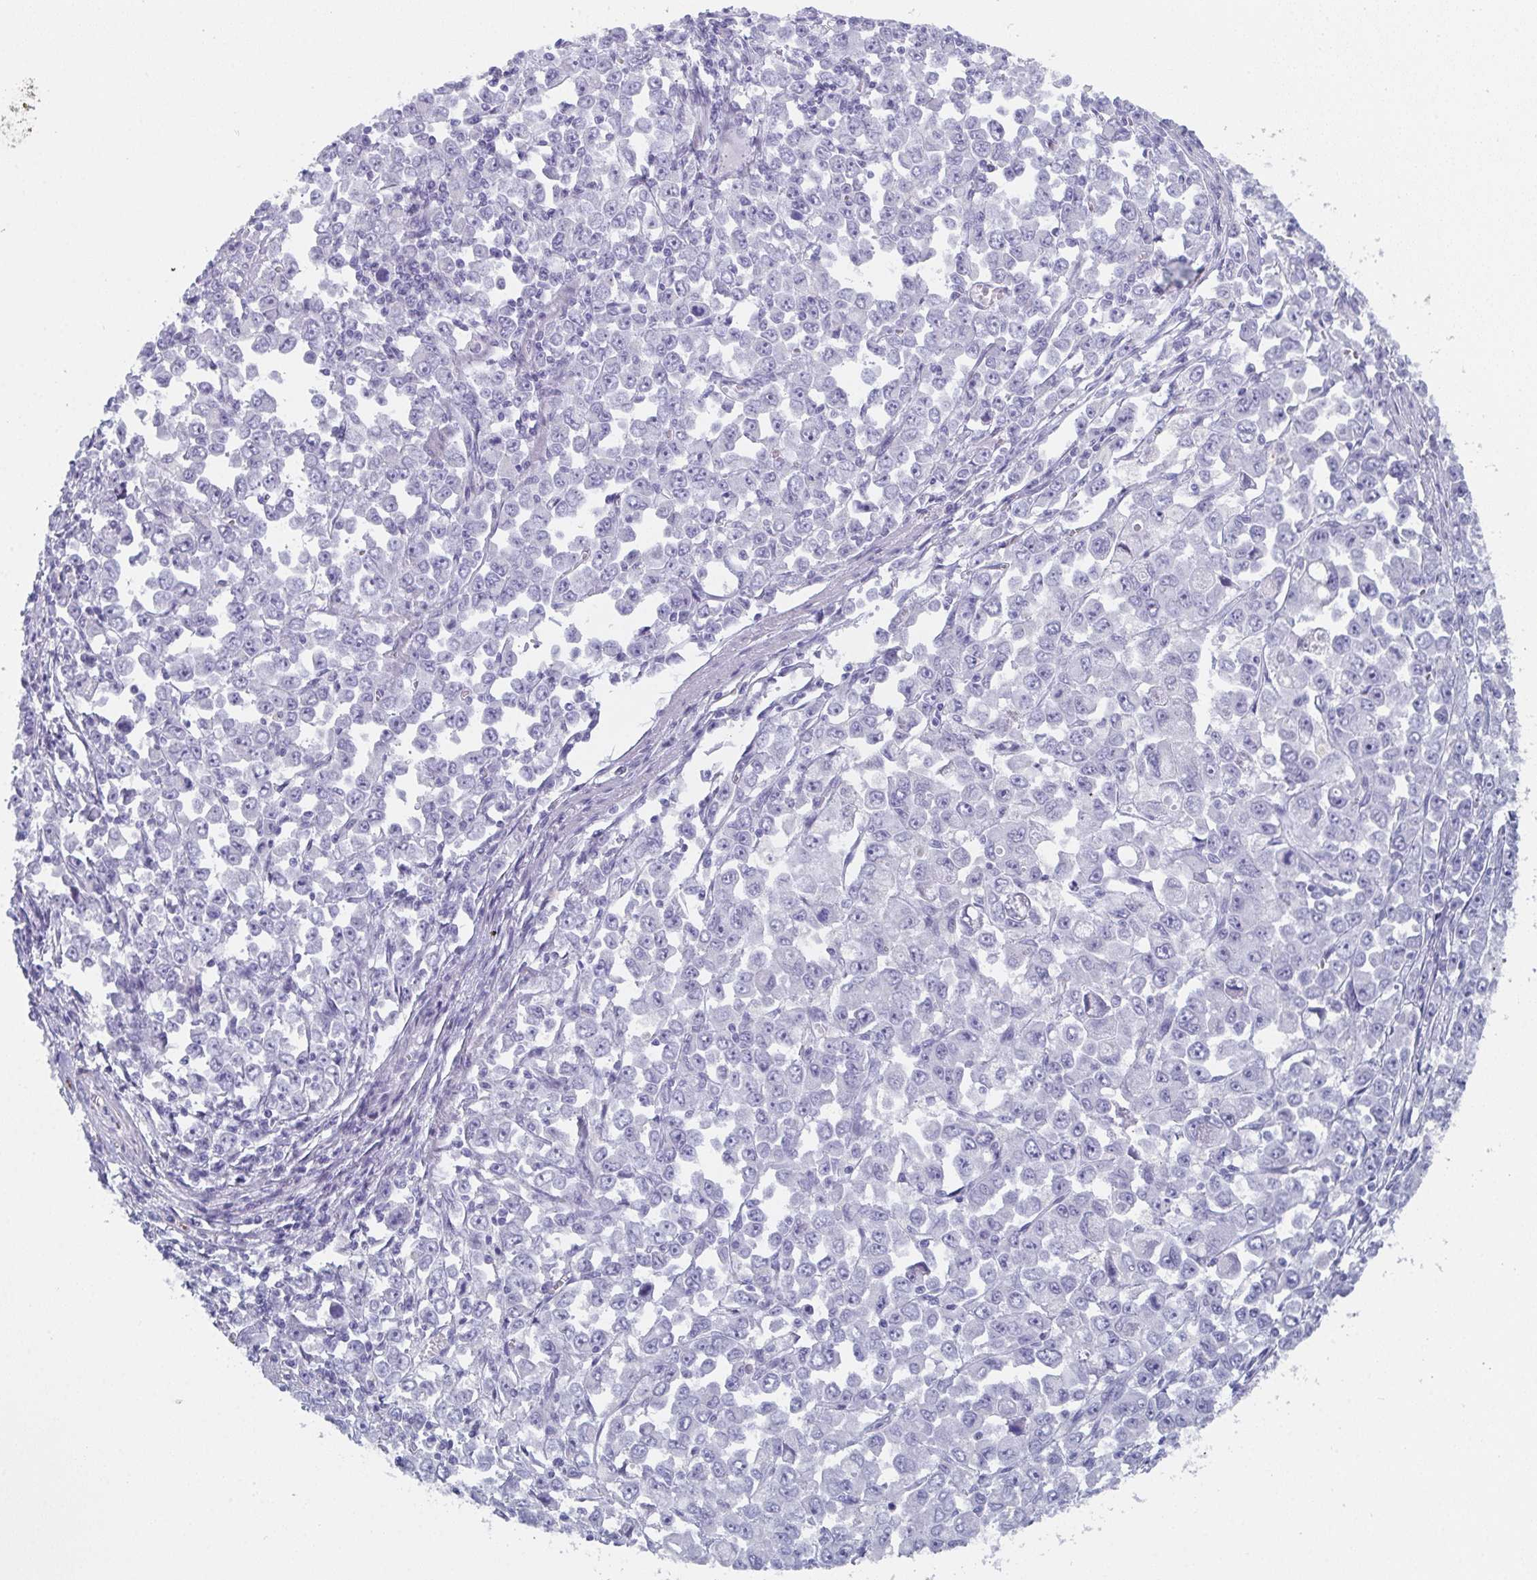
{"staining": {"intensity": "negative", "quantity": "none", "location": "none"}, "tissue": "stomach cancer", "cell_type": "Tumor cells", "image_type": "cancer", "snomed": [{"axis": "morphology", "description": "Adenocarcinoma, NOS"}, {"axis": "topography", "description": "Stomach, upper"}], "caption": "Immunohistochemical staining of adenocarcinoma (stomach) shows no significant staining in tumor cells.", "gene": "DYDC2", "patient": {"sex": "male", "age": 70}}